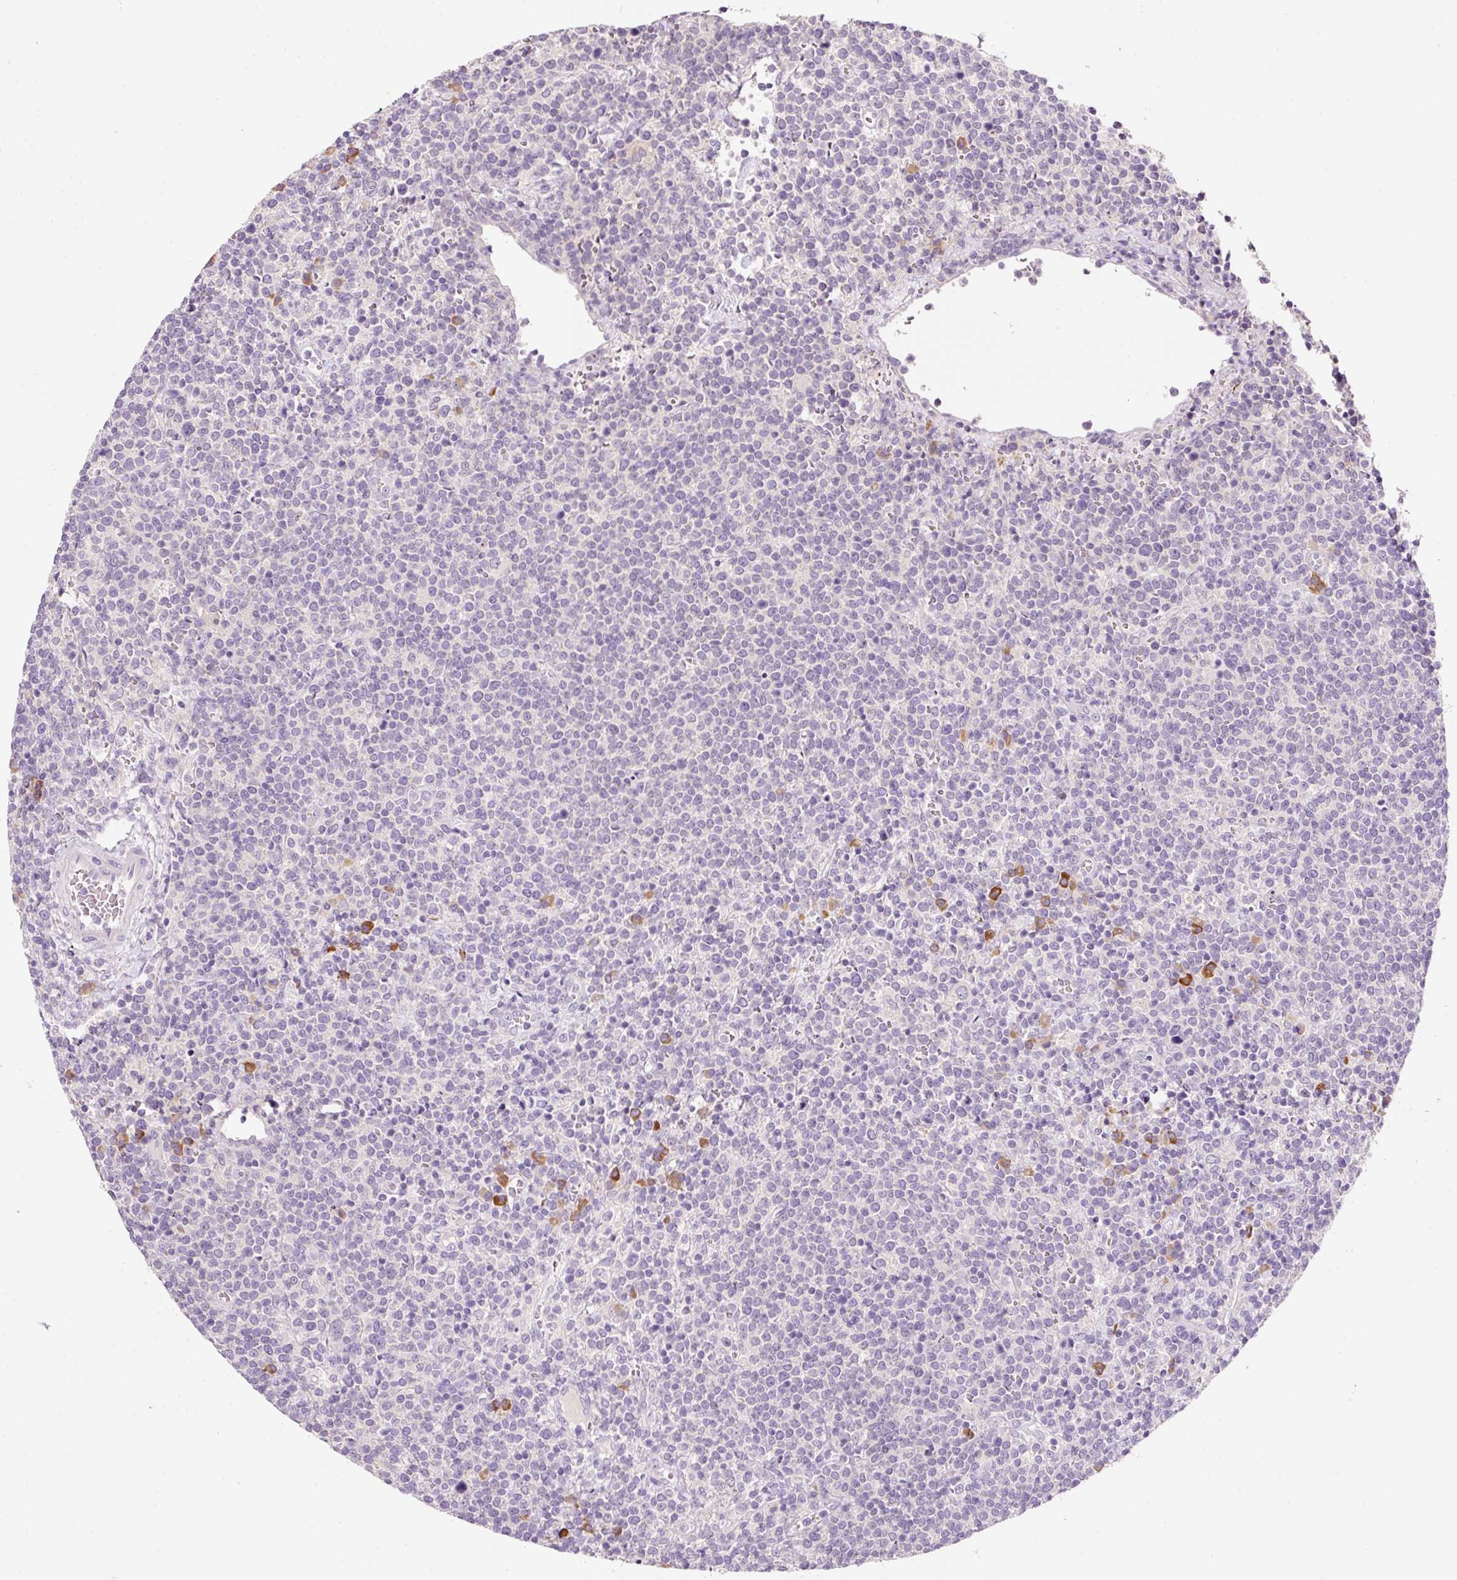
{"staining": {"intensity": "negative", "quantity": "none", "location": "none"}, "tissue": "lymphoma", "cell_type": "Tumor cells", "image_type": "cancer", "snomed": [{"axis": "morphology", "description": "Malignant lymphoma, non-Hodgkin's type, High grade"}, {"axis": "topography", "description": "Lymph node"}], "caption": "Immunohistochemistry (IHC) photomicrograph of human high-grade malignant lymphoma, non-Hodgkin's type stained for a protein (brown), which reveals no expression in tumor cells.", "gene": "TENT5C", "patient": {"sex": "male", "age": 61}}